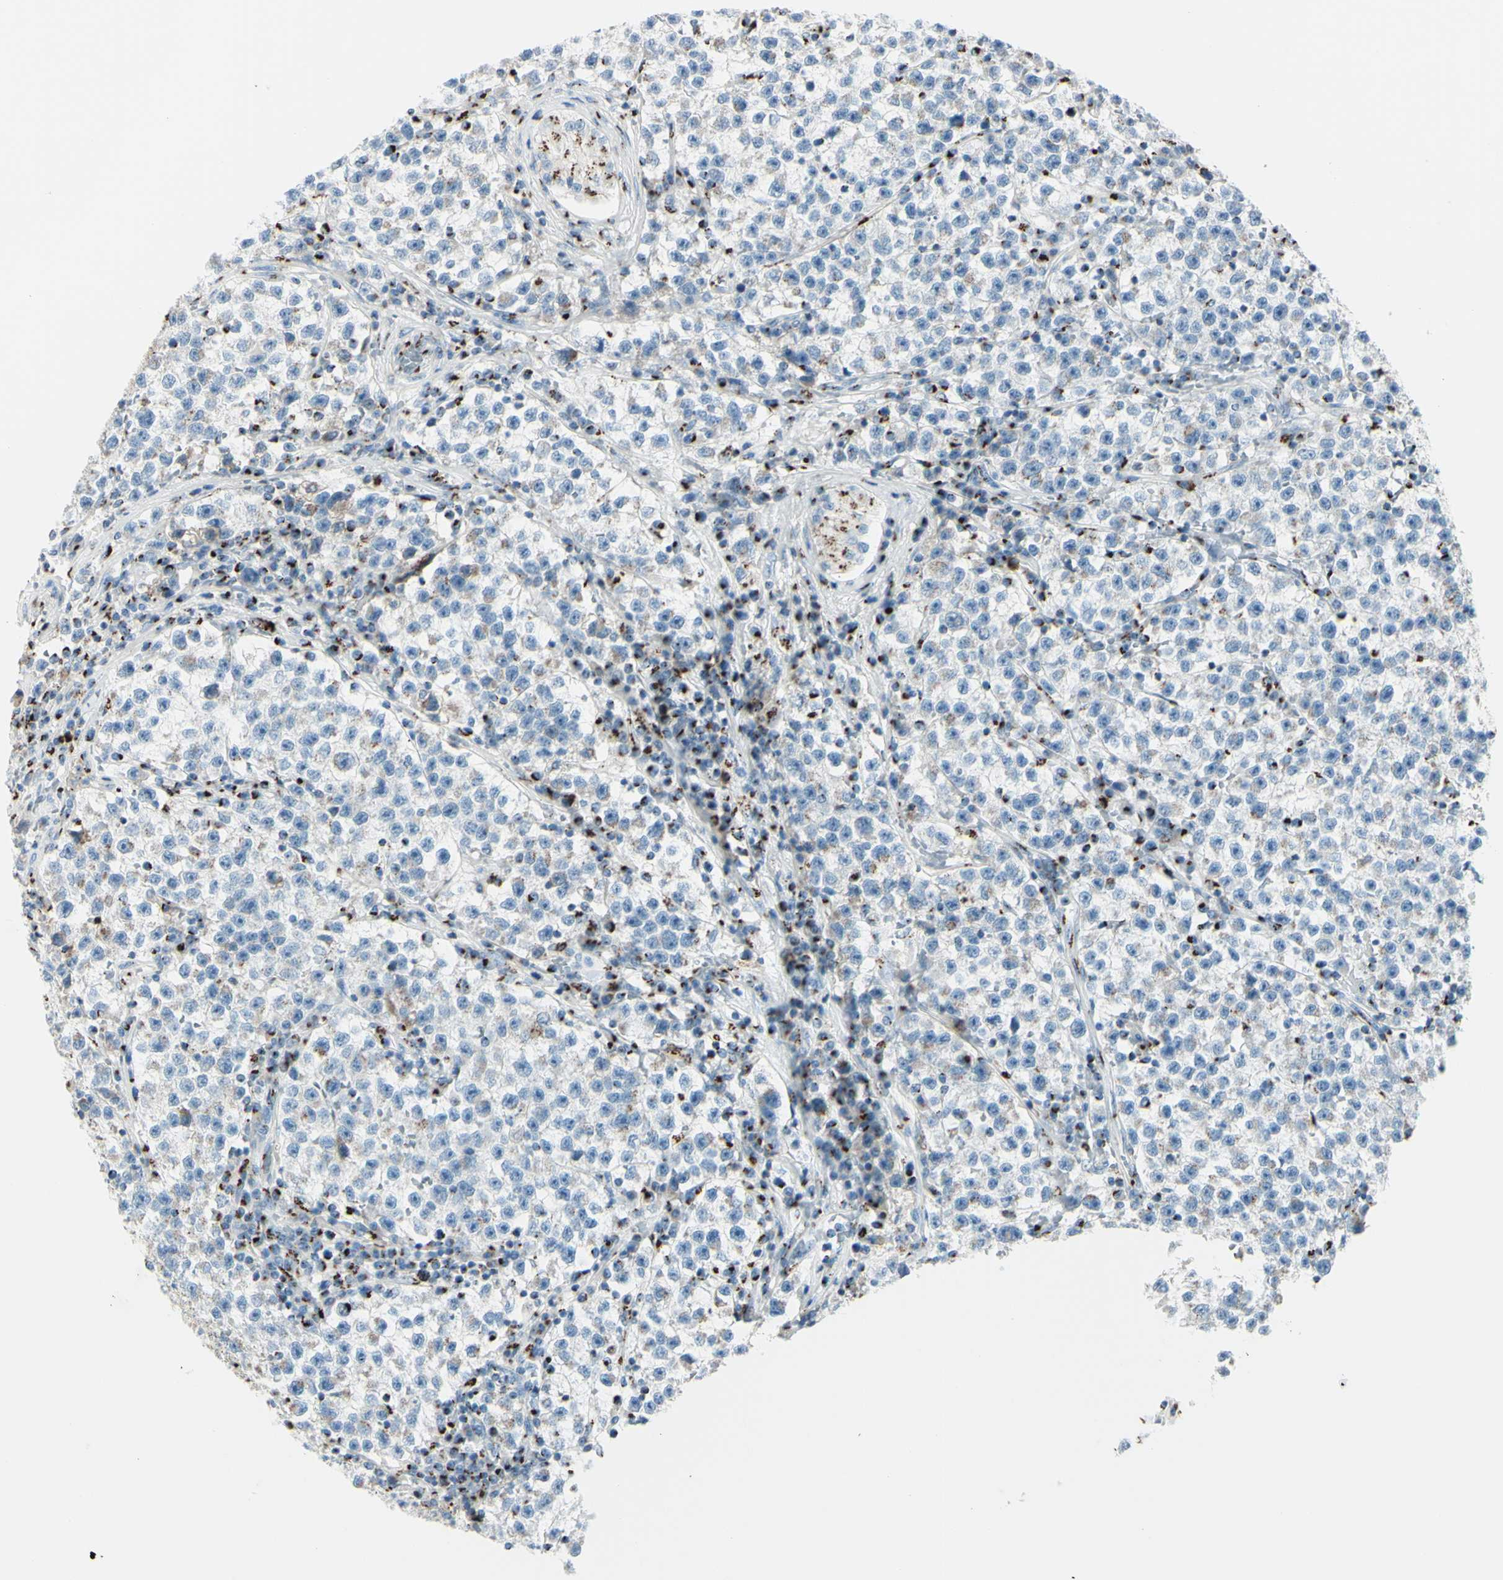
{"staining": {"intensity": "weak", "quantity": "<25%", "location": "cytoplasmic/membranous"}, "tissue": "testis cancer", "cell_type": "Tumor cells", "image_type": "cancer", "snomed": [{"axis": "morphology", "description": "Seminoma, NOS"}, {"axis": "topography", "description": "Testis"}], "caption": "Histopathology image shows no protein positivity in tumor cells of testis seminoma tissue.", "gene": "B4GALT1", "patient": {"sex": "male", "age": 22}}